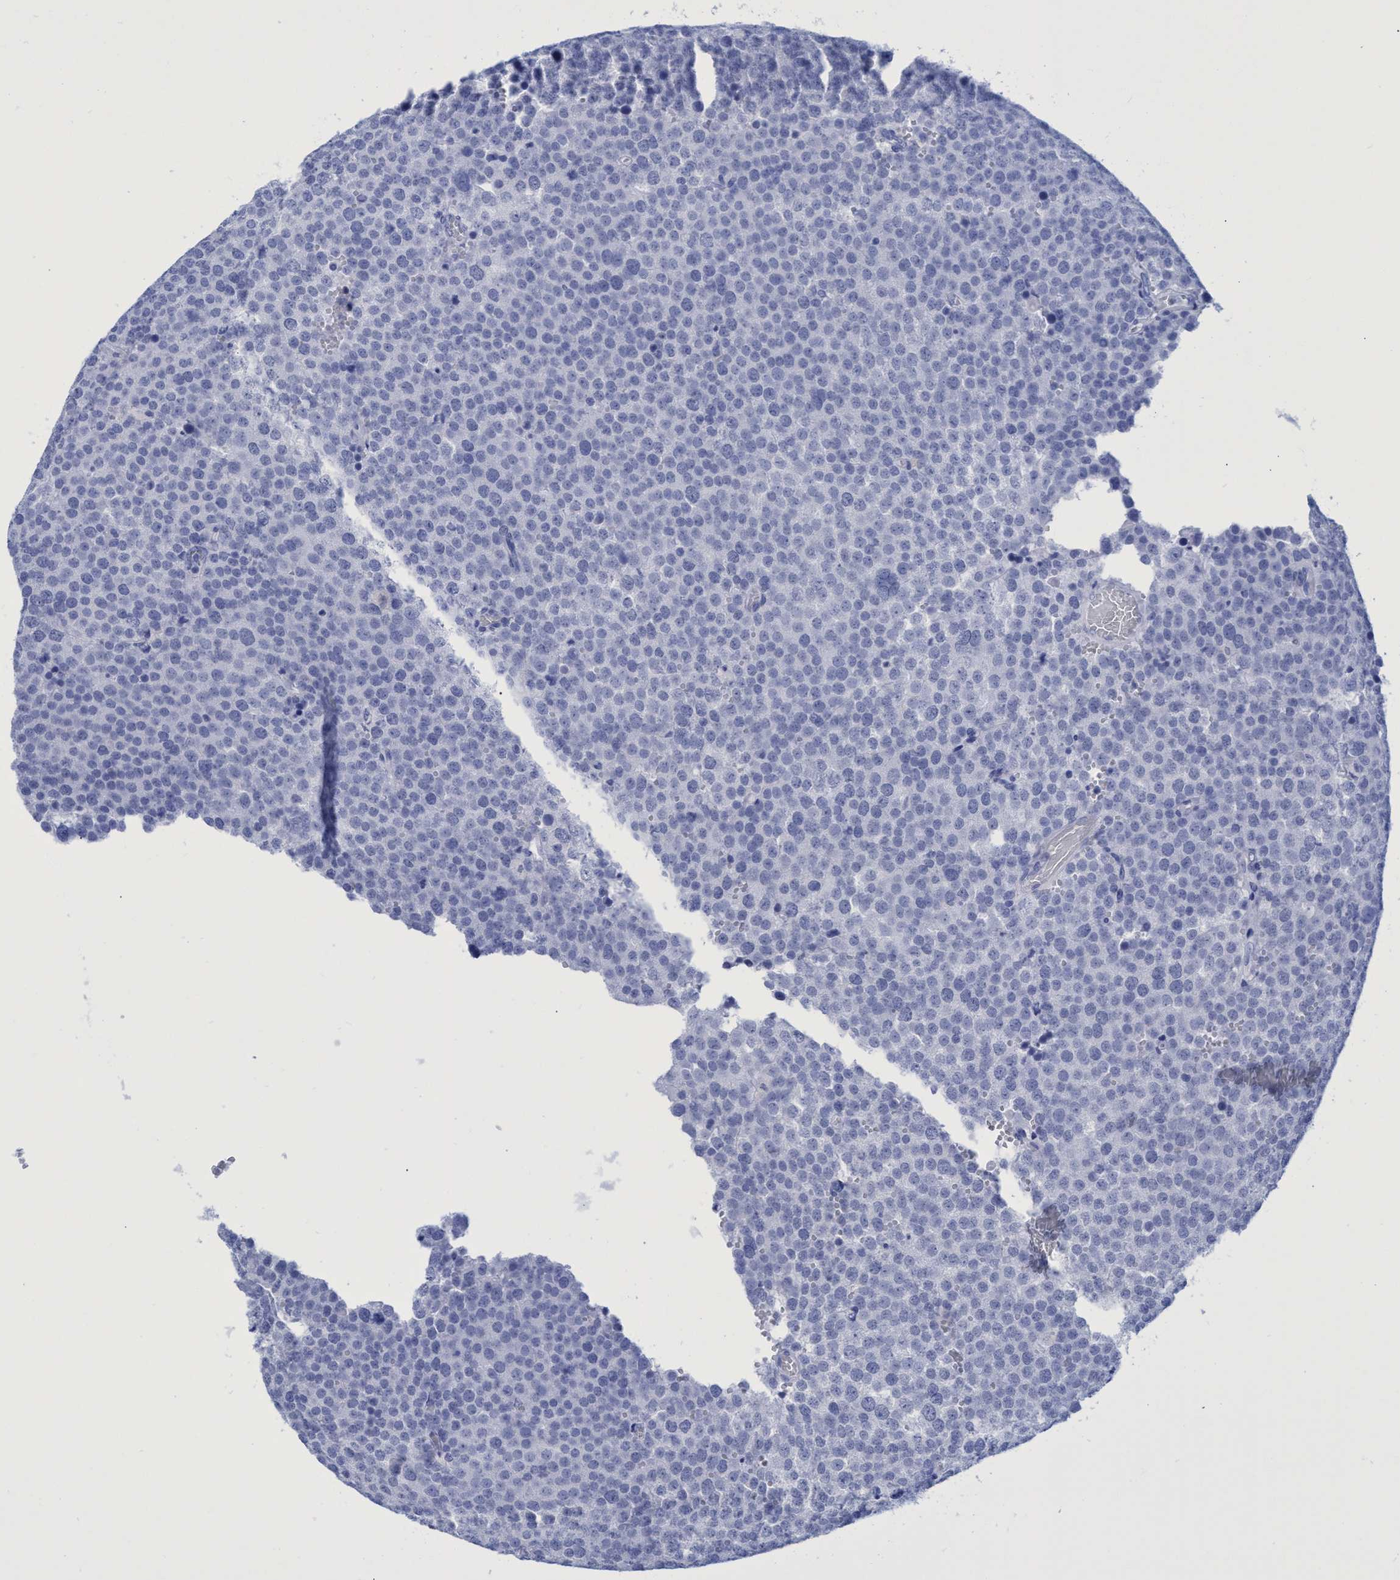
{"staining": {"intensity": "negative", "quantity": "none", "location": "none"}, "tissue": "testis cancer", "cell_type": "Tumor cells", "image_type": "cancer", "snomed": [{"axis": "morphology", "description": "Normal tissue, NOS"}, {"axis": "morphology", "description": "Seminoma, NOS"}, {"axis": "topography", "description": "Testis"}], "caption": "An image of human testis seminoma is negative for staining in tumor cells.", "gene": "INSL6", "patient": {"sex": "male", "age": 71}}